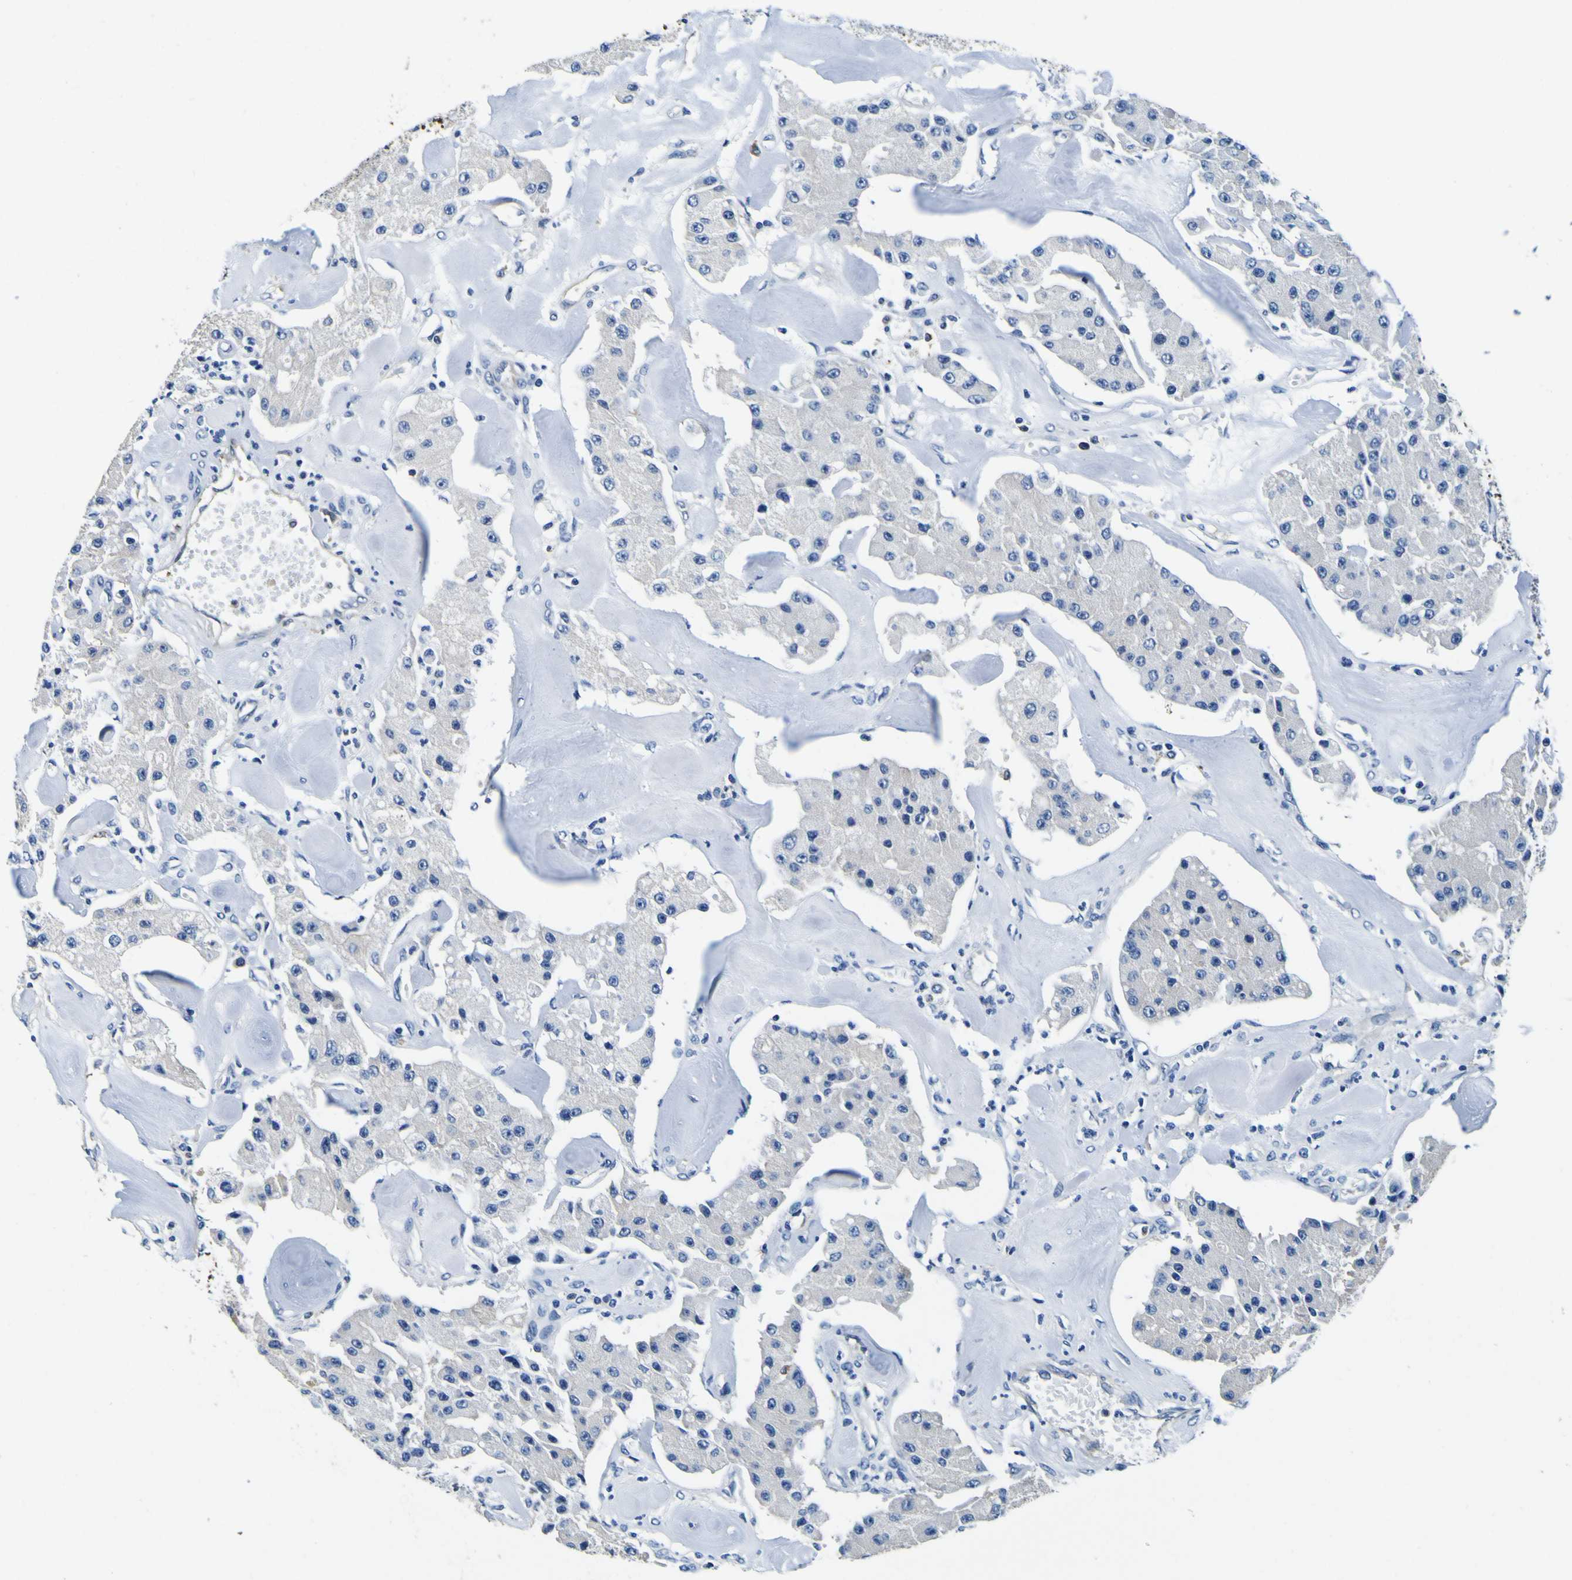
{"staining": {"intensity": "negative", "quantity": "none", "location": "none"}, "tissue": "carcinoid", "cell_type": "Tumor cells", "image_type": "cancer", "snomed": [{"axis": "morphology", "description": "Carcinoid, malignant, NOS"}, {"axis": "topography", "description": "Pancreas"}], "caption": "IHC of carcinoid displays no staining in tumor cells. (Immunohistochemistry (ihc), brightfield microscopy, high magnification).", "gene": "TUBA1B", "patient": {"sex": "male", "age": 41}}